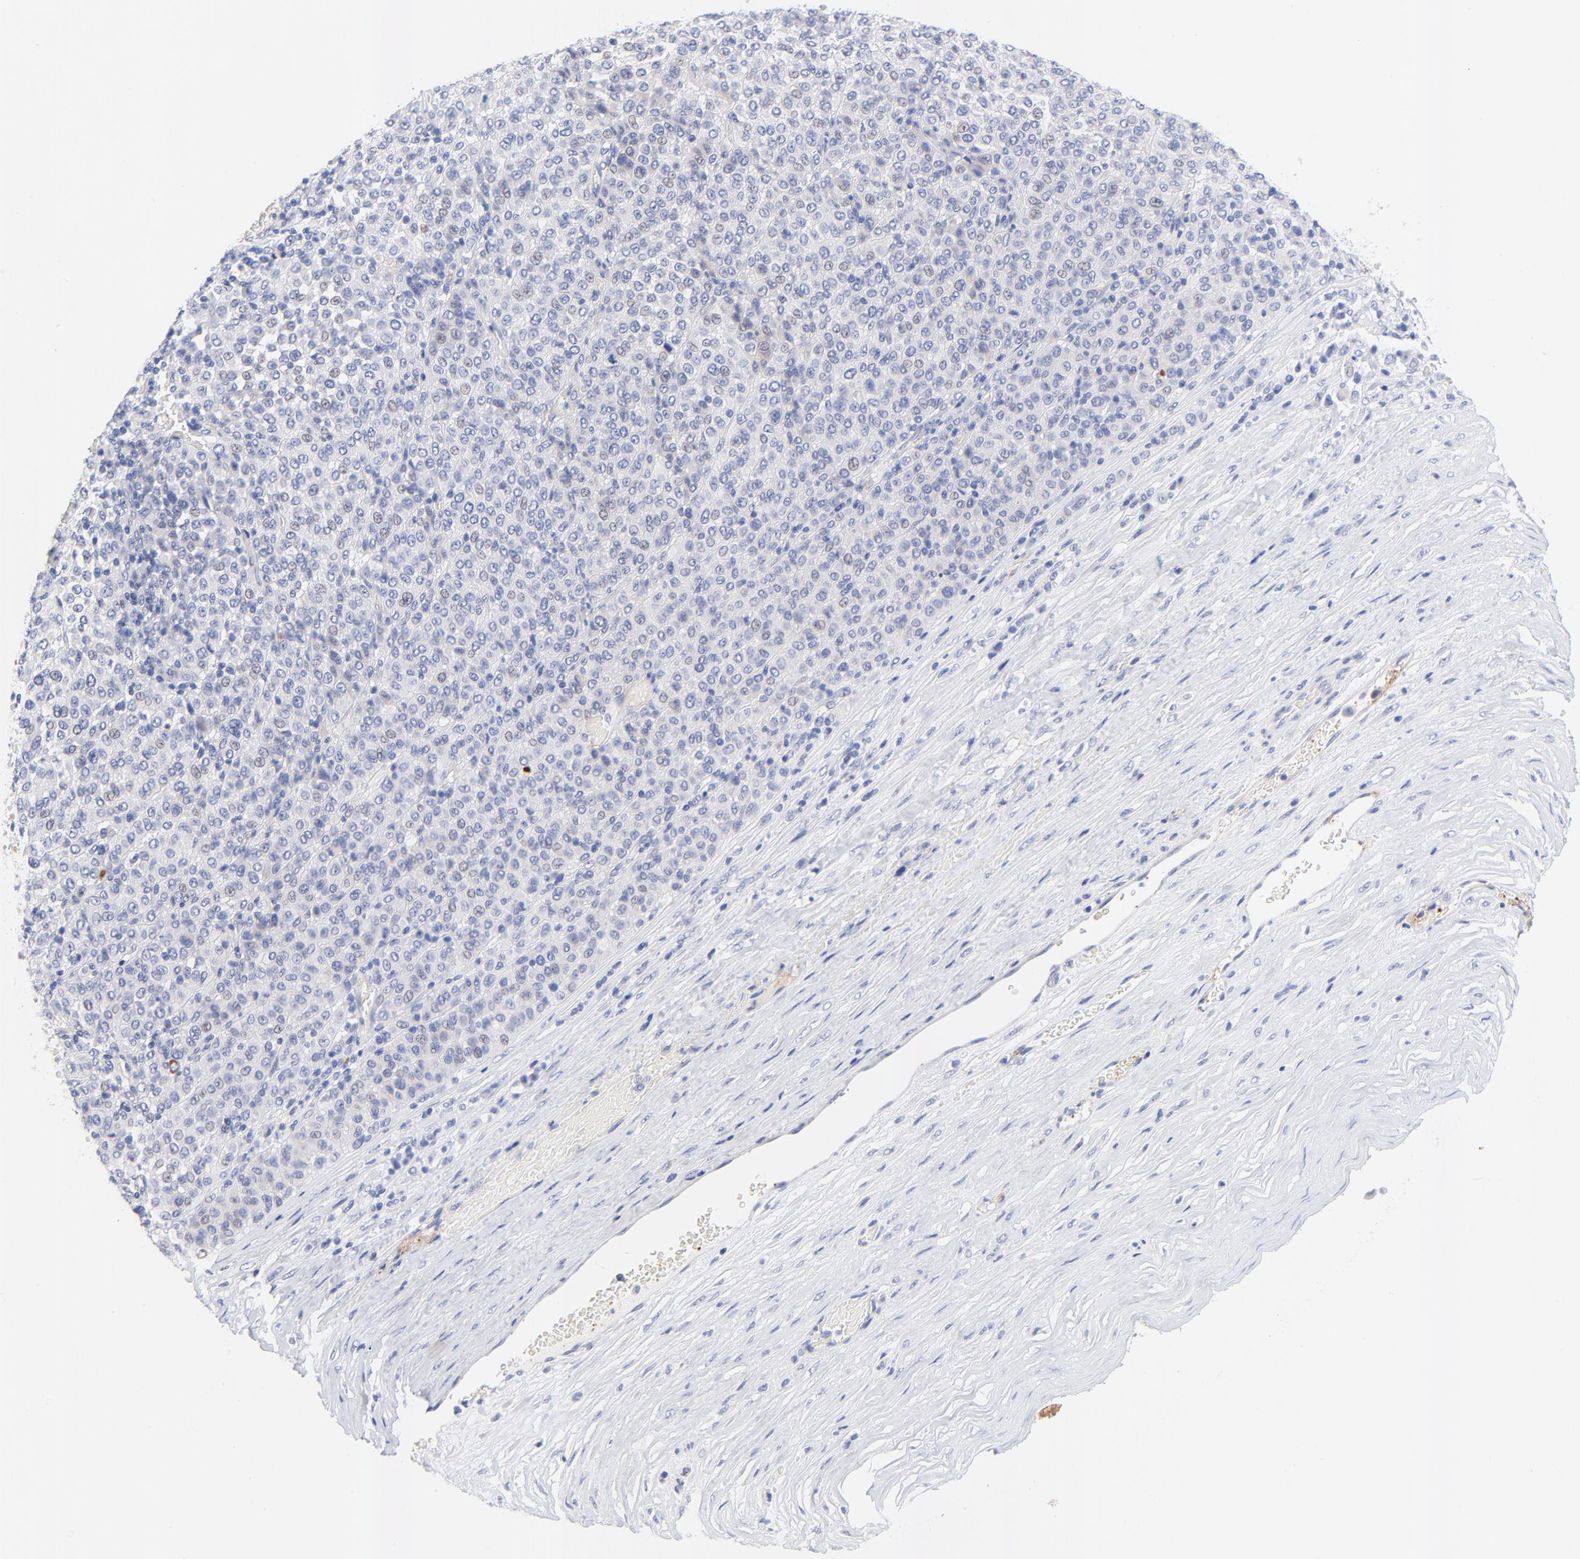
{"staining": {"intensity": "negative", "quantity": "none", "location": "none"}, "tissue": "melanoma", "cell_type": "Tumor cells", "image_type": "cancer", "snomed": [{"axis": "morphology", "description": "Malignant melanoma, Metastatic site"}, {"axis": "topography", "description": "Pancreas"}], "caption": "Tumor cells show no significant expression in melanoma.", "gene": "FAM117B", "patient": {"sex": "female", "age": 30}}